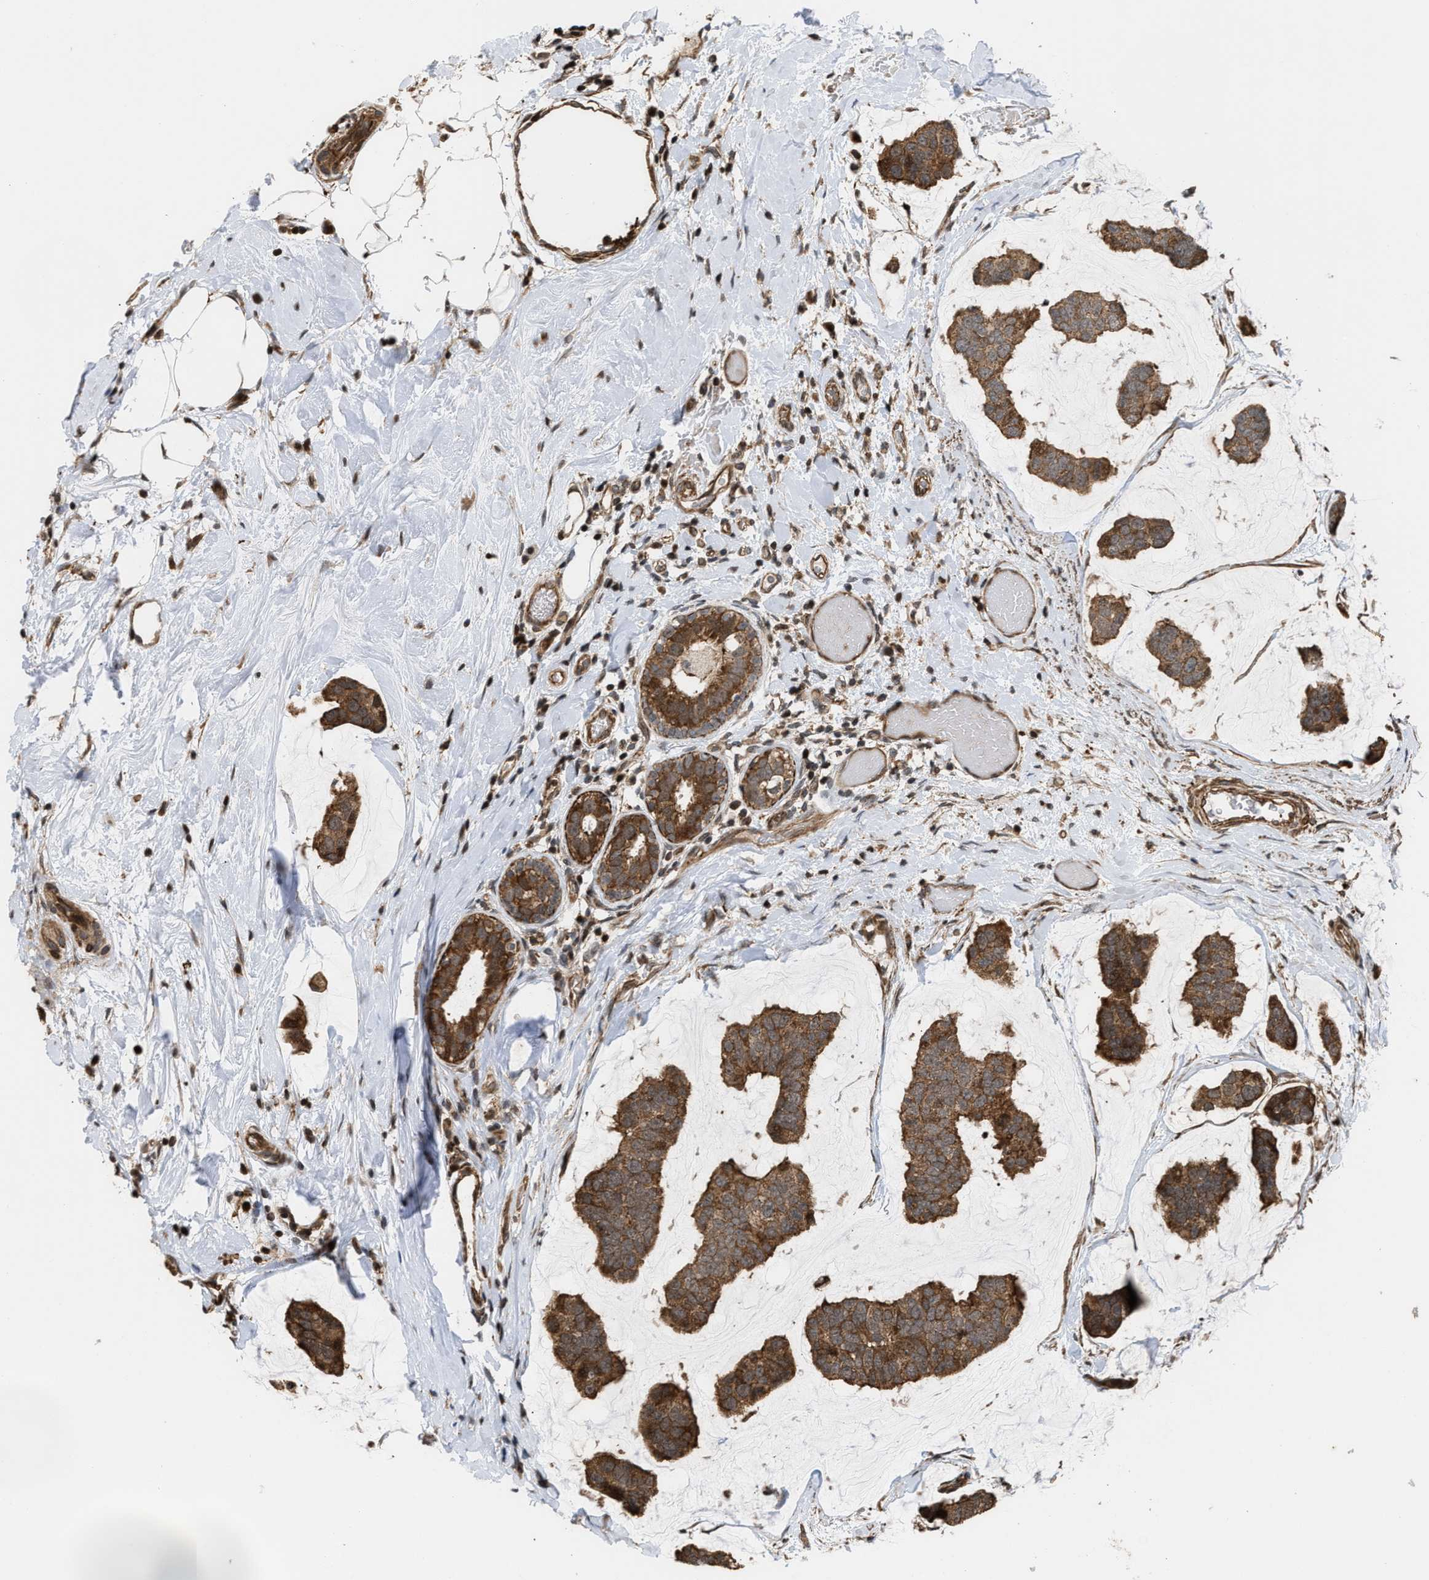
{"staining": {"intensity": "moderate", "quantity": ">75%", "location": "cytoplasmic/membranous"}, "tissue": "breast cancer", "cell_type": "Tumor cells", "image_type": "cancer", "snomed": [{"axis": "morphology", "description": "Normal tissue, NOS"}, {"axis": "morphology", "description": "Duct carcinoma"}, {"axis": "topography", "description": "Breast"}], "caption": "A histopathology image of human infiltrating ductal carcinoma (breast) stained for a protein demonstrates moderate cytoplasmic/membranous brown staining in tumor cells.", "gene": "STAU2", "patient": {"sex": "female", "age": 50}}